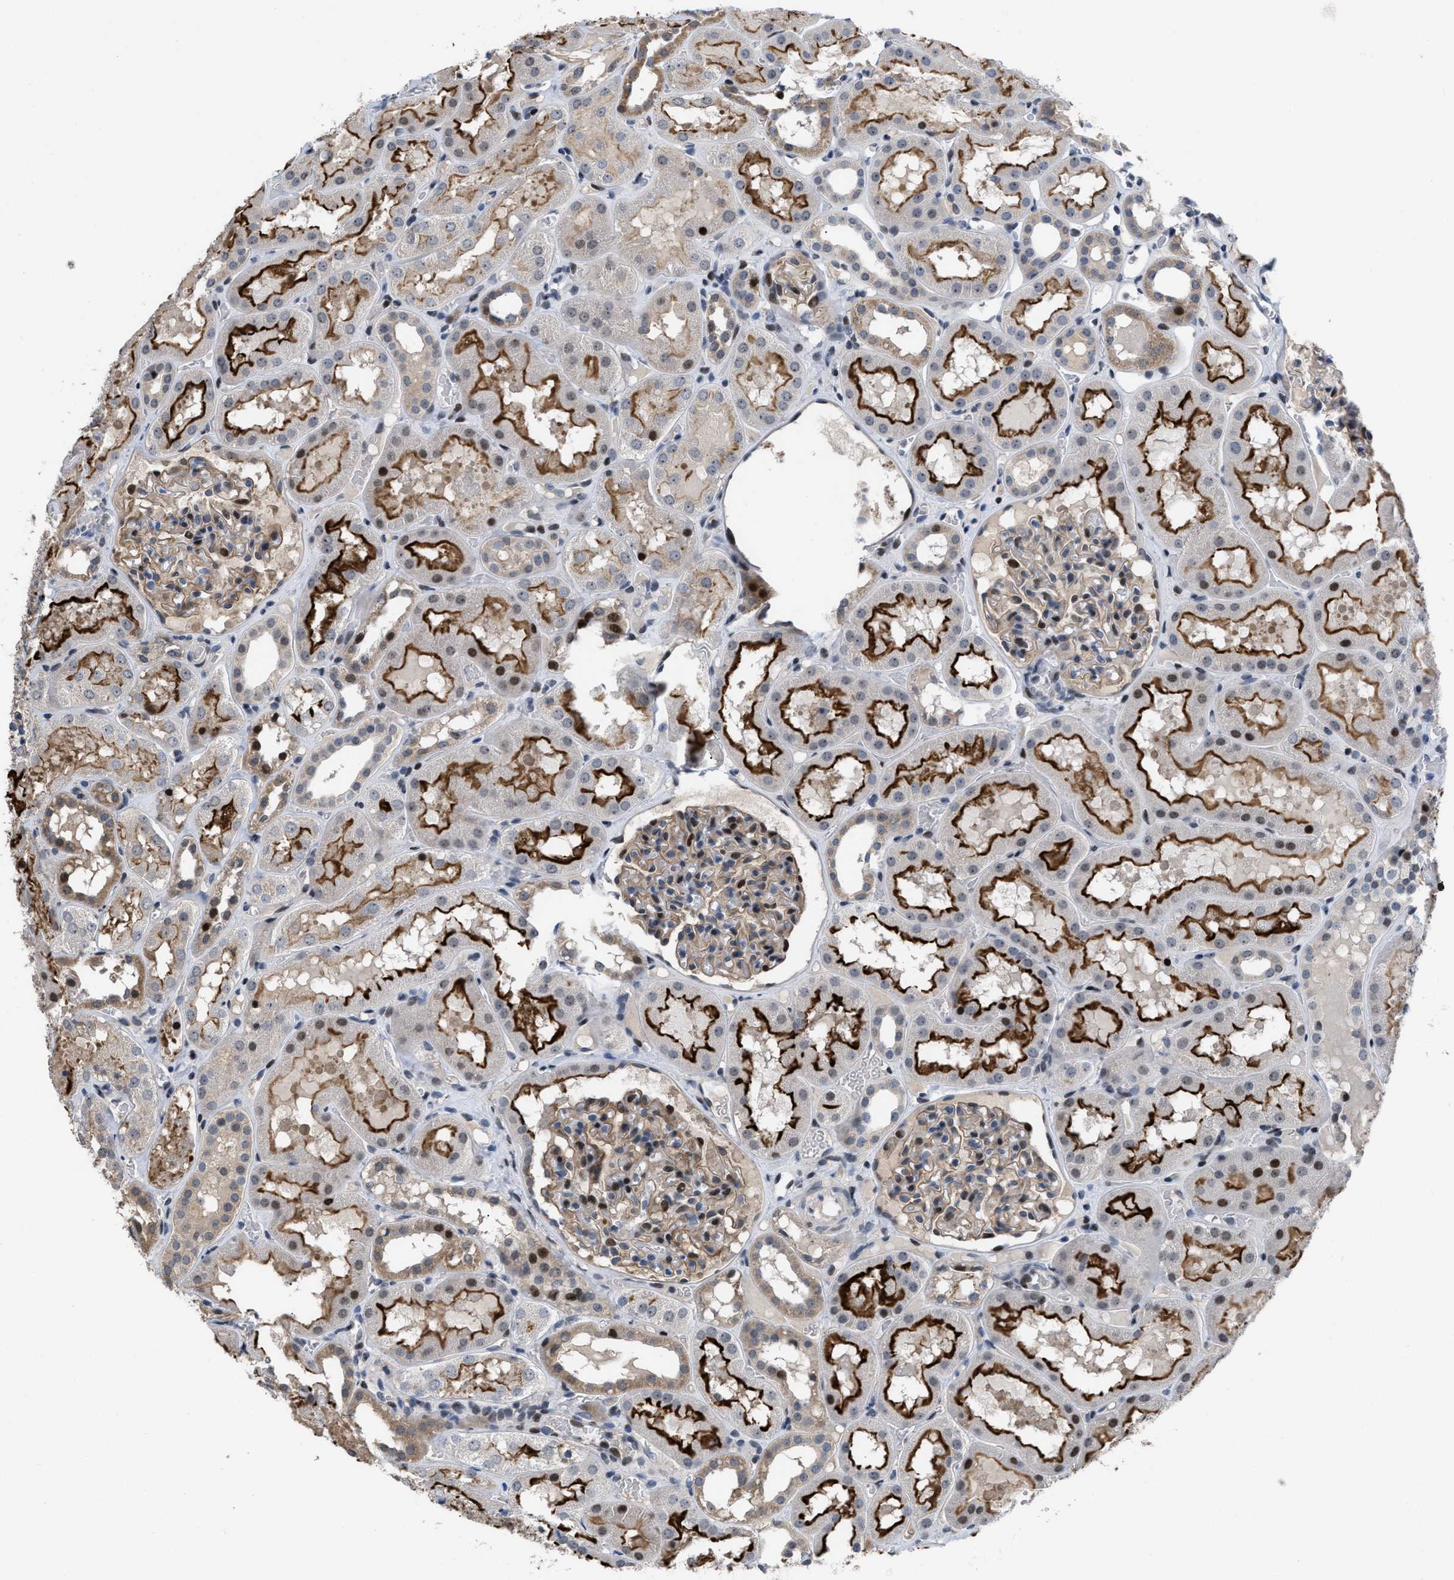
{"staining": {"intensity": "moderate", "quantity": "<25%", "location": "cytoplasmic/membranous,nuclear"}, "tissue": "kidney", "cell_type": "Cells in glomeruli", "image_type": "normal", "snomed": [{"axis": "morphology", "description": "Normal tissue, NOS"}, {"axis": "topography", "description": "Kidney"}, {"axis": "topography", "description": "Urinary bladder"}], "caption": "Unremarkable kidney shows moderate cytoplasmic/membranous,nuclear staining in about <25% of cells in glomeruli, visualized by immunohistochemistry.", "gene": "SETDB1", "patient": {"sex": "male", "age": 16}}